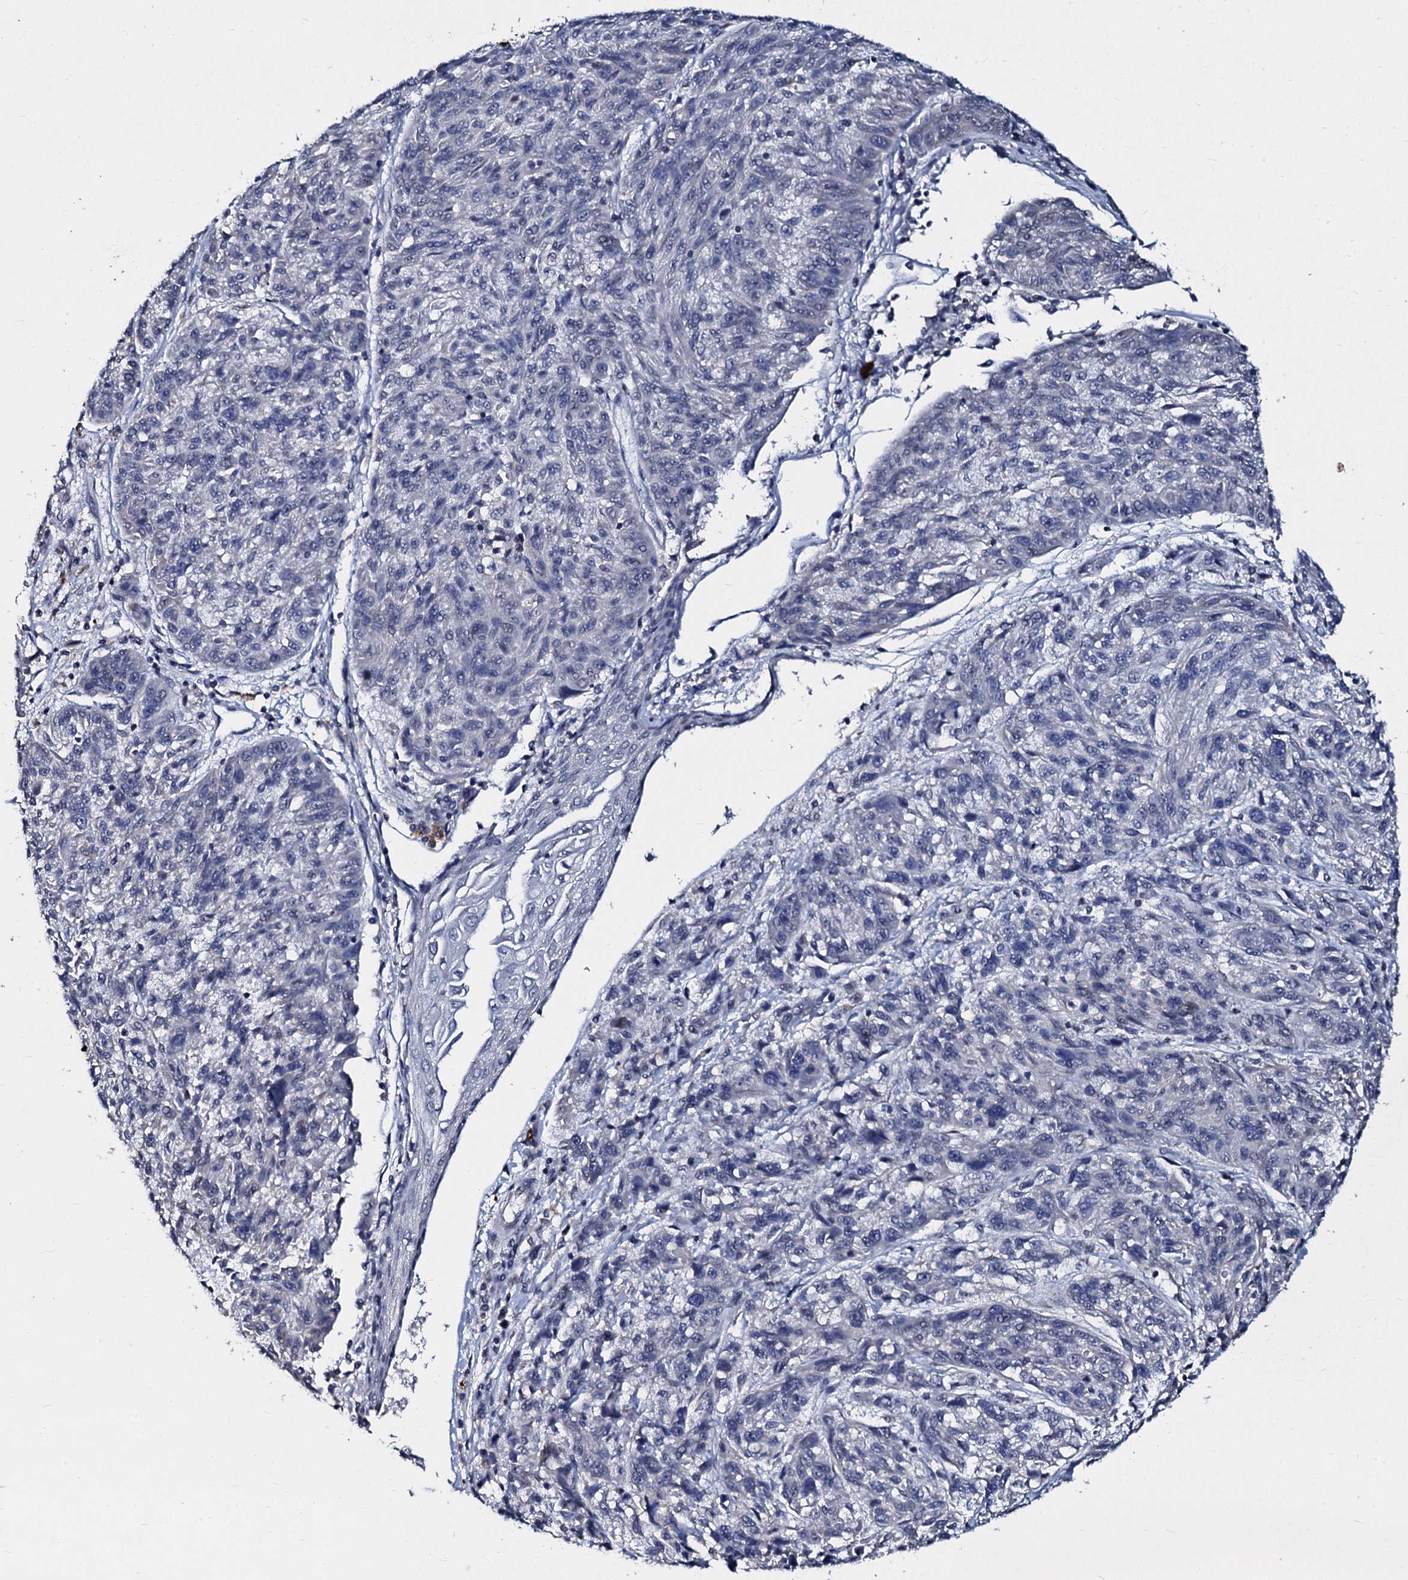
{"staining": {"intensity": "negative", "quantity": "none", "location": "none"}, "tissue": "melanoma", "cell_type": "Tumor cells", "image_type": "cancer", "snomed": [{"axis": "morphology", "description": "Malignant melanoma, NOS"}, {"axis": "topography", "description": "Skin"}], "caption": "This micrograph is of melanoma stained with IHC to label a protein in brown with the nuclei are counter-stained blue. There is no staining in tumor cells. The staining was performed using DAB to visualize the protein expression in brown, while the nuclei were stained in blue with hematoxylin (Magnification: 20x).", "gene": "SLC37A4", "patient": {"sex": "male", "age": 53}}